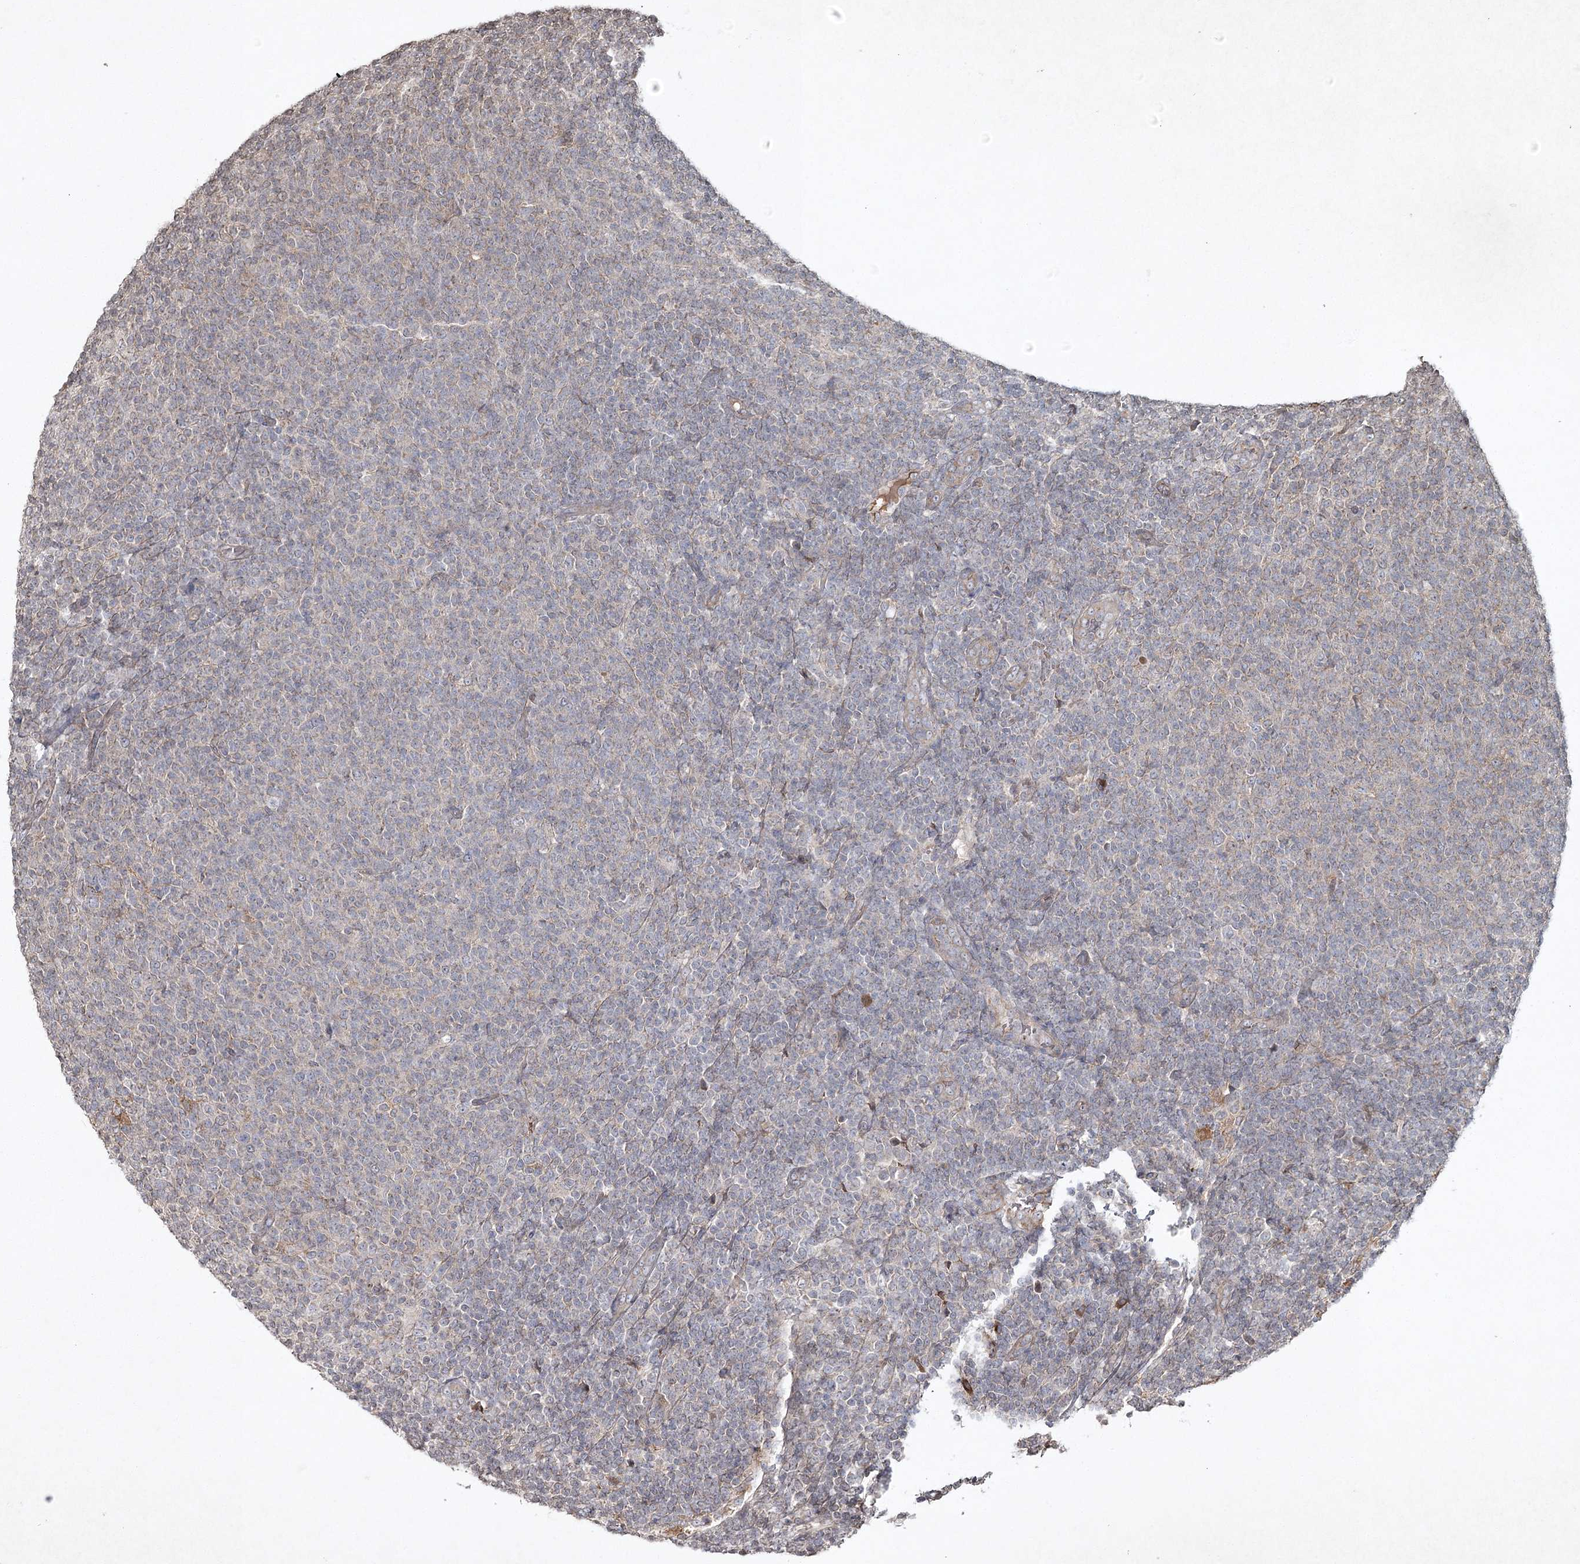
{"staining": {"intensity": "negative", "quantity": "none", "location": "none"}, "tissue": "lymphoma", "cell_type": "Tumor cells", "image_type": "cancer", "snomed": [{"axis": "morphology", "description": "Malignant lymphoma, non-Hodgkin's type, Low grade"}, {"axis": "topography", "description": "Lymph node"}], "caption": "This is an immunohistochemistry micrograph of lymphoma. There is no expression in tumor cells.", "gene": "CYP2B6", "patient": {"sex": "male", "age": 66}}